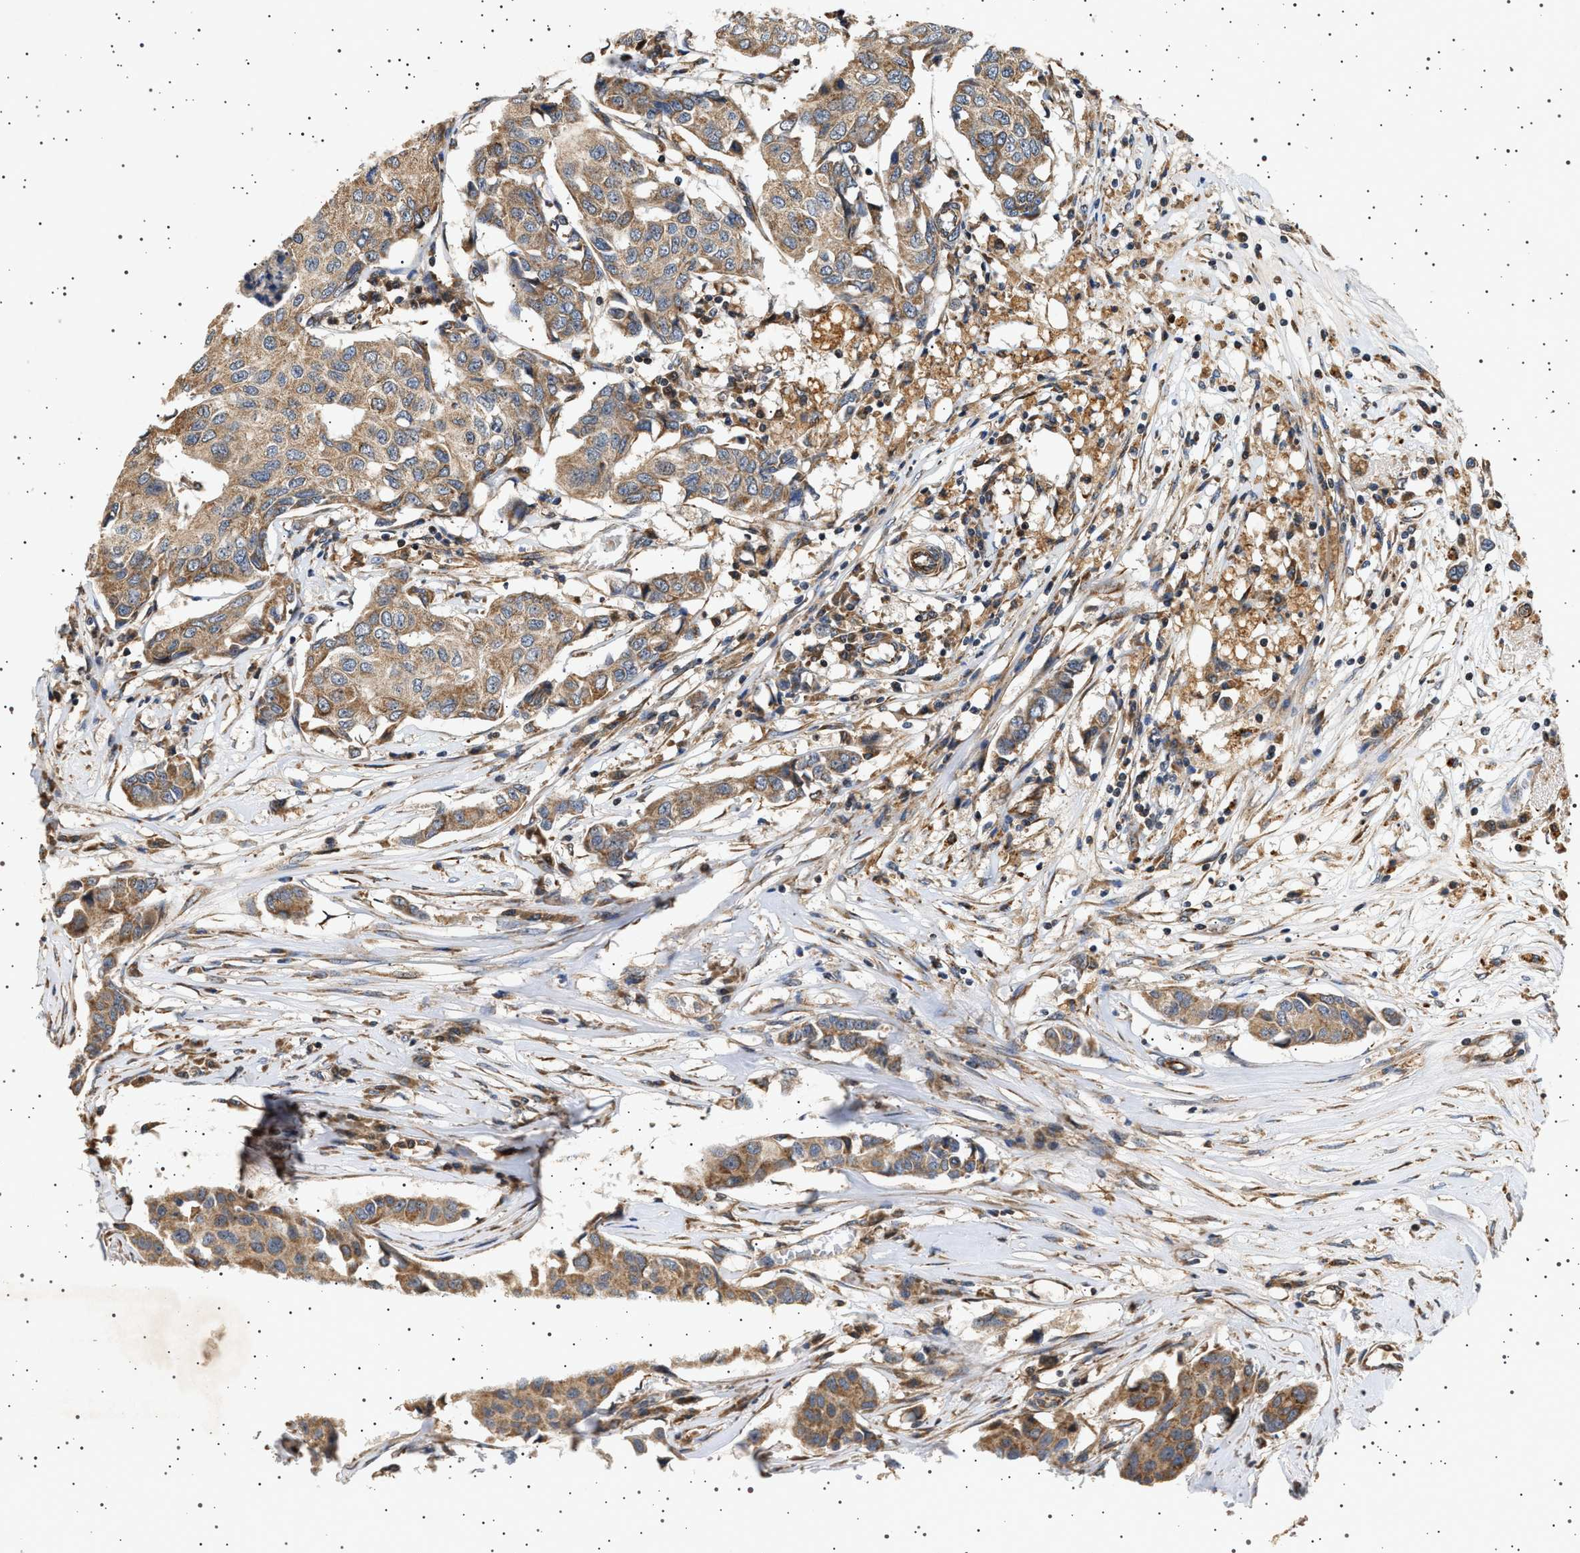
{"staining": {"intensity": "moderate", "quantity": ">75%", "location": "cytoplasmic/membranous"}, "tissue": "breast cancer", "cell_type": "Tumor cells", "image_type": "cancer", "snomed": [{"axis": "morphology", "description": "Duct carcinoma"}, {"axis": "topography", "description": "Breast"}], "caption": "Protein expression analysis of human breast cancer (invasive ductal carcinoma) reveals moderate cytoplasmic/membranous positivity in about >75% of tumor cells.", "gene": "TRUB2", "patient": {"sex": "female", "age": 80}}